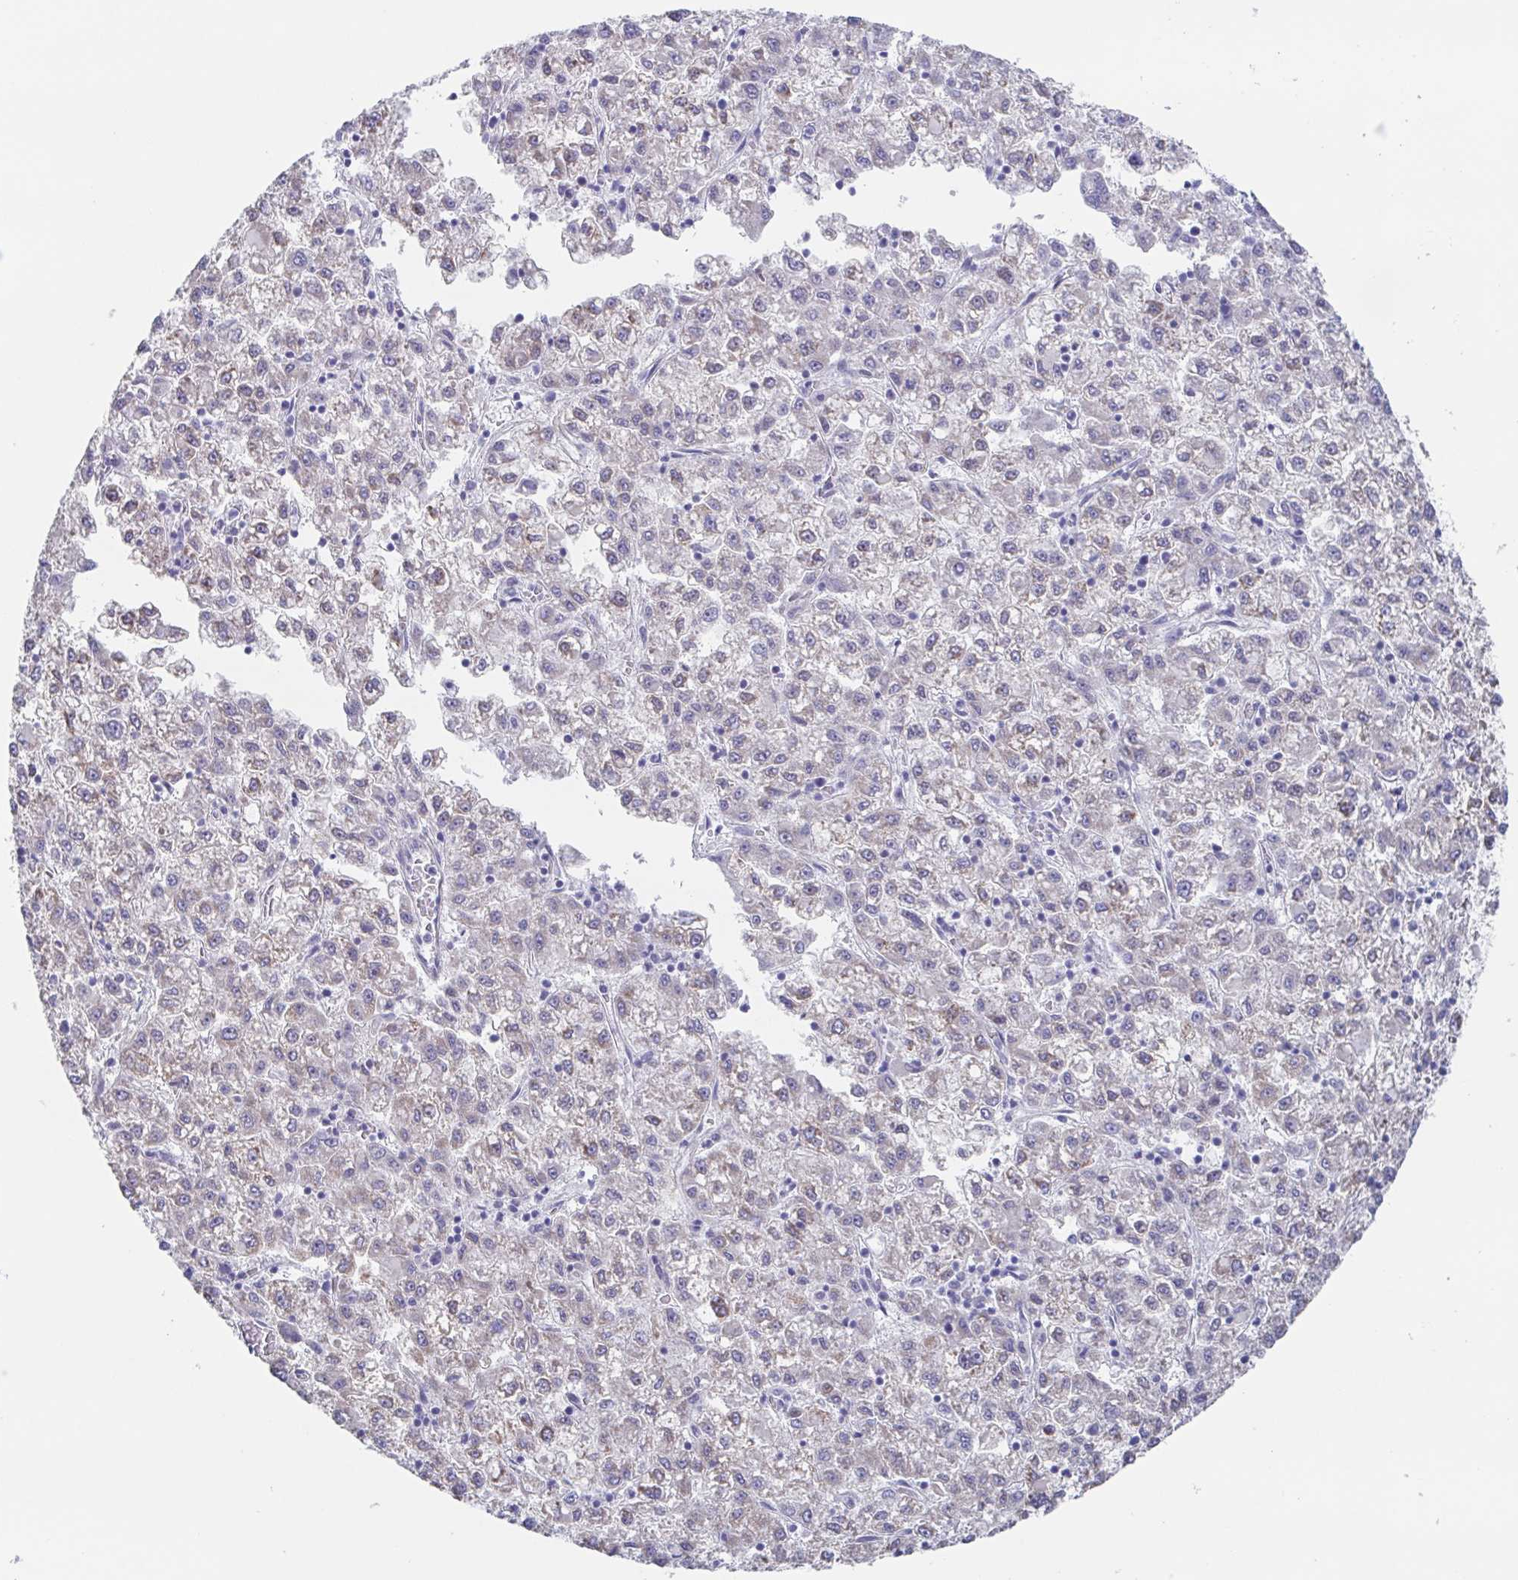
{"staining": {"intensity": "negative", "quantity": "none", "location": "none"}, "tissue": "liver cancer", "cell_type": "Tumor cells", "image_type": "cancer", "snomed": [{"axis": "morphology", "description": "Carcinoma, Hepatocellular, NOS"}, {"axis": "topography", "description": "Liver"}], "caption": "Immunohistochemistry image of liver cancer (hepatocellular carcinoma) stained for a protein (brown), which shows no staining in tumor cells.", "gene": "POU2F3", "patient": {"sex": "male", "age": 40}}